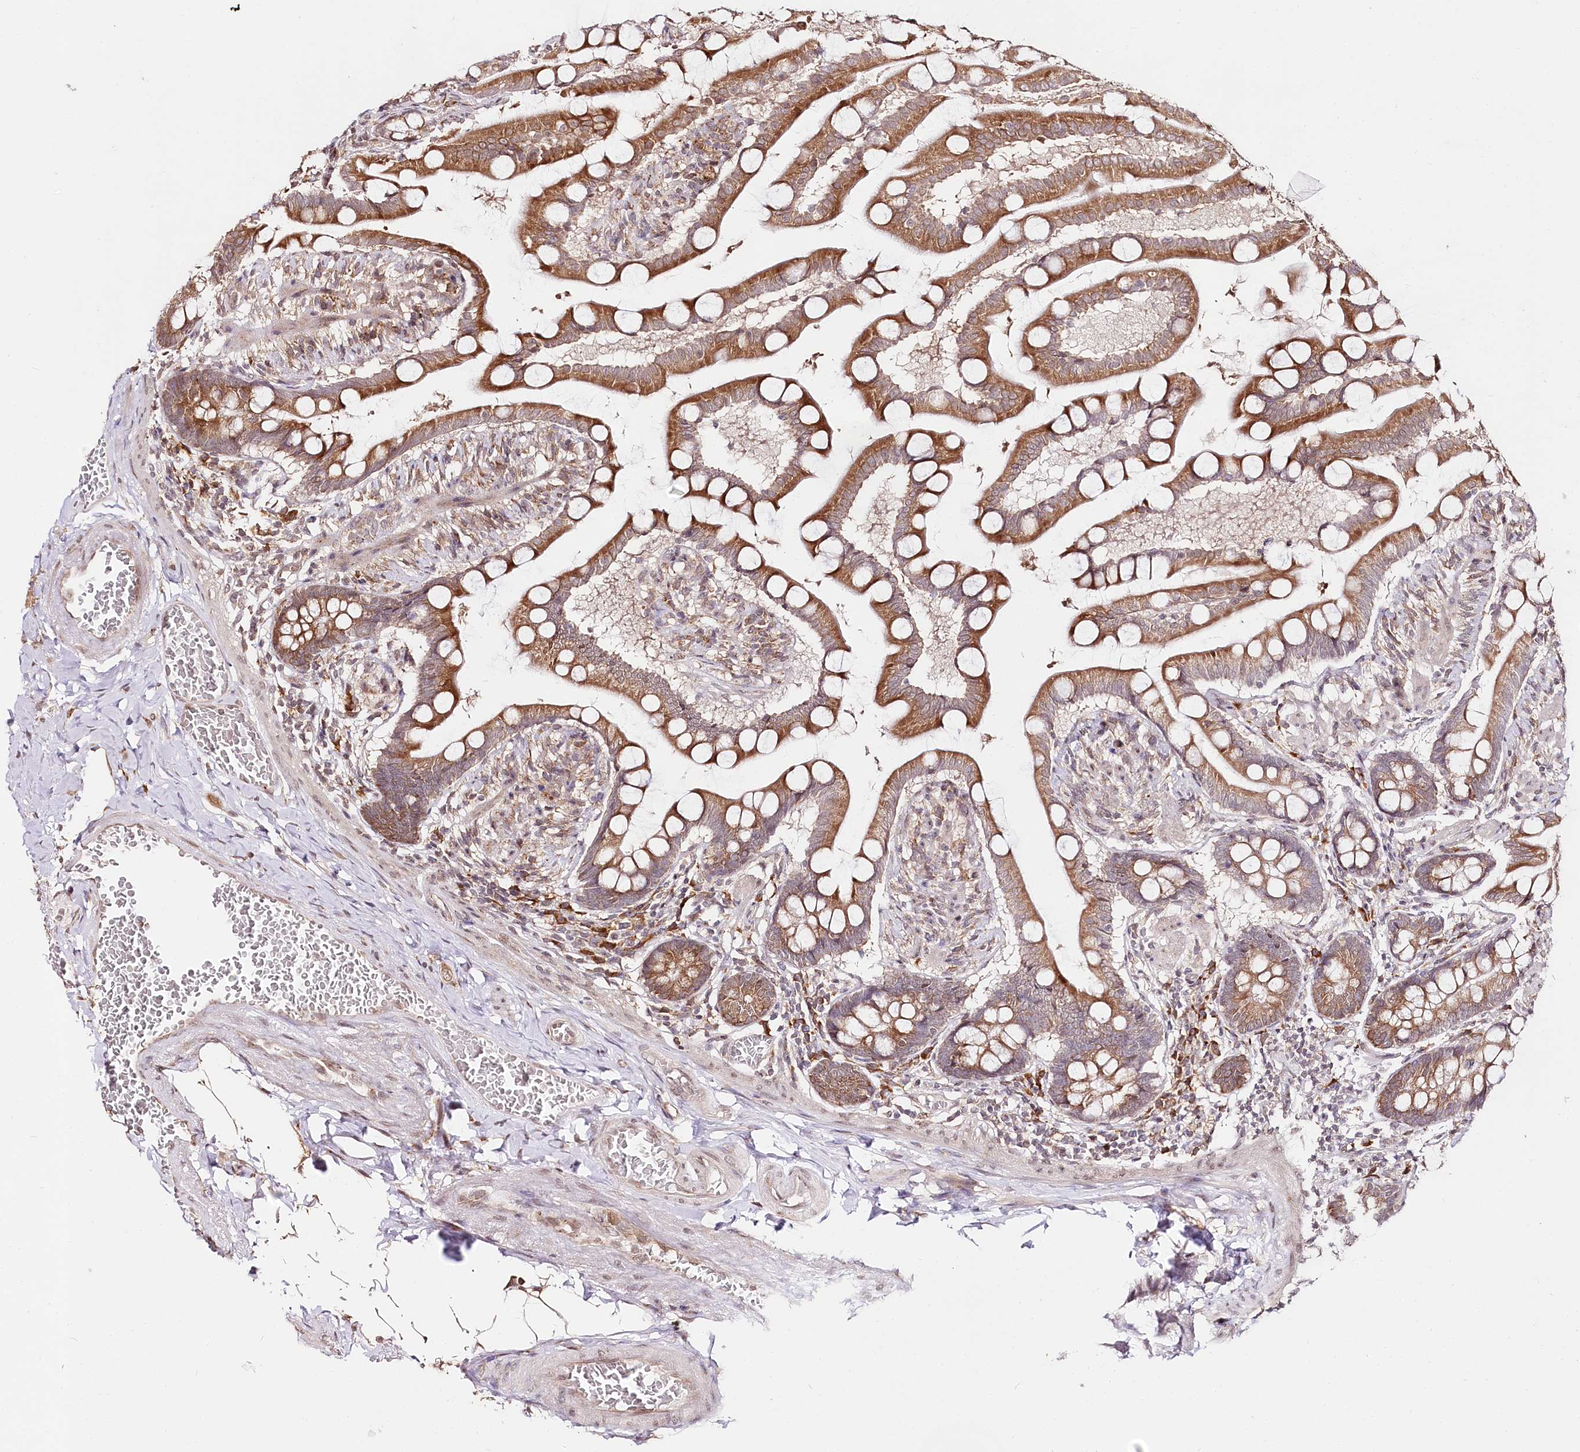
{"staining": {"intensity": "moderate", "quantity": ">75%", "location": "cytoplasmic/membranous"}, "tissue": "small intestine", "cell_type": "Glandular cells", "image_type": "normal", "snomed": [{"axis": "morphology", "description": "Normal tissue, NOS"}, {"axis": "topography", "description": "Small intestine"}], "caption": "A medium amount of moderate cytoplasmic/membranous expression is identified in about >75% of glandular cells in normal small intestine.", "gene": "CNPY2", "patient": {"sex": "male", "age": 41}}